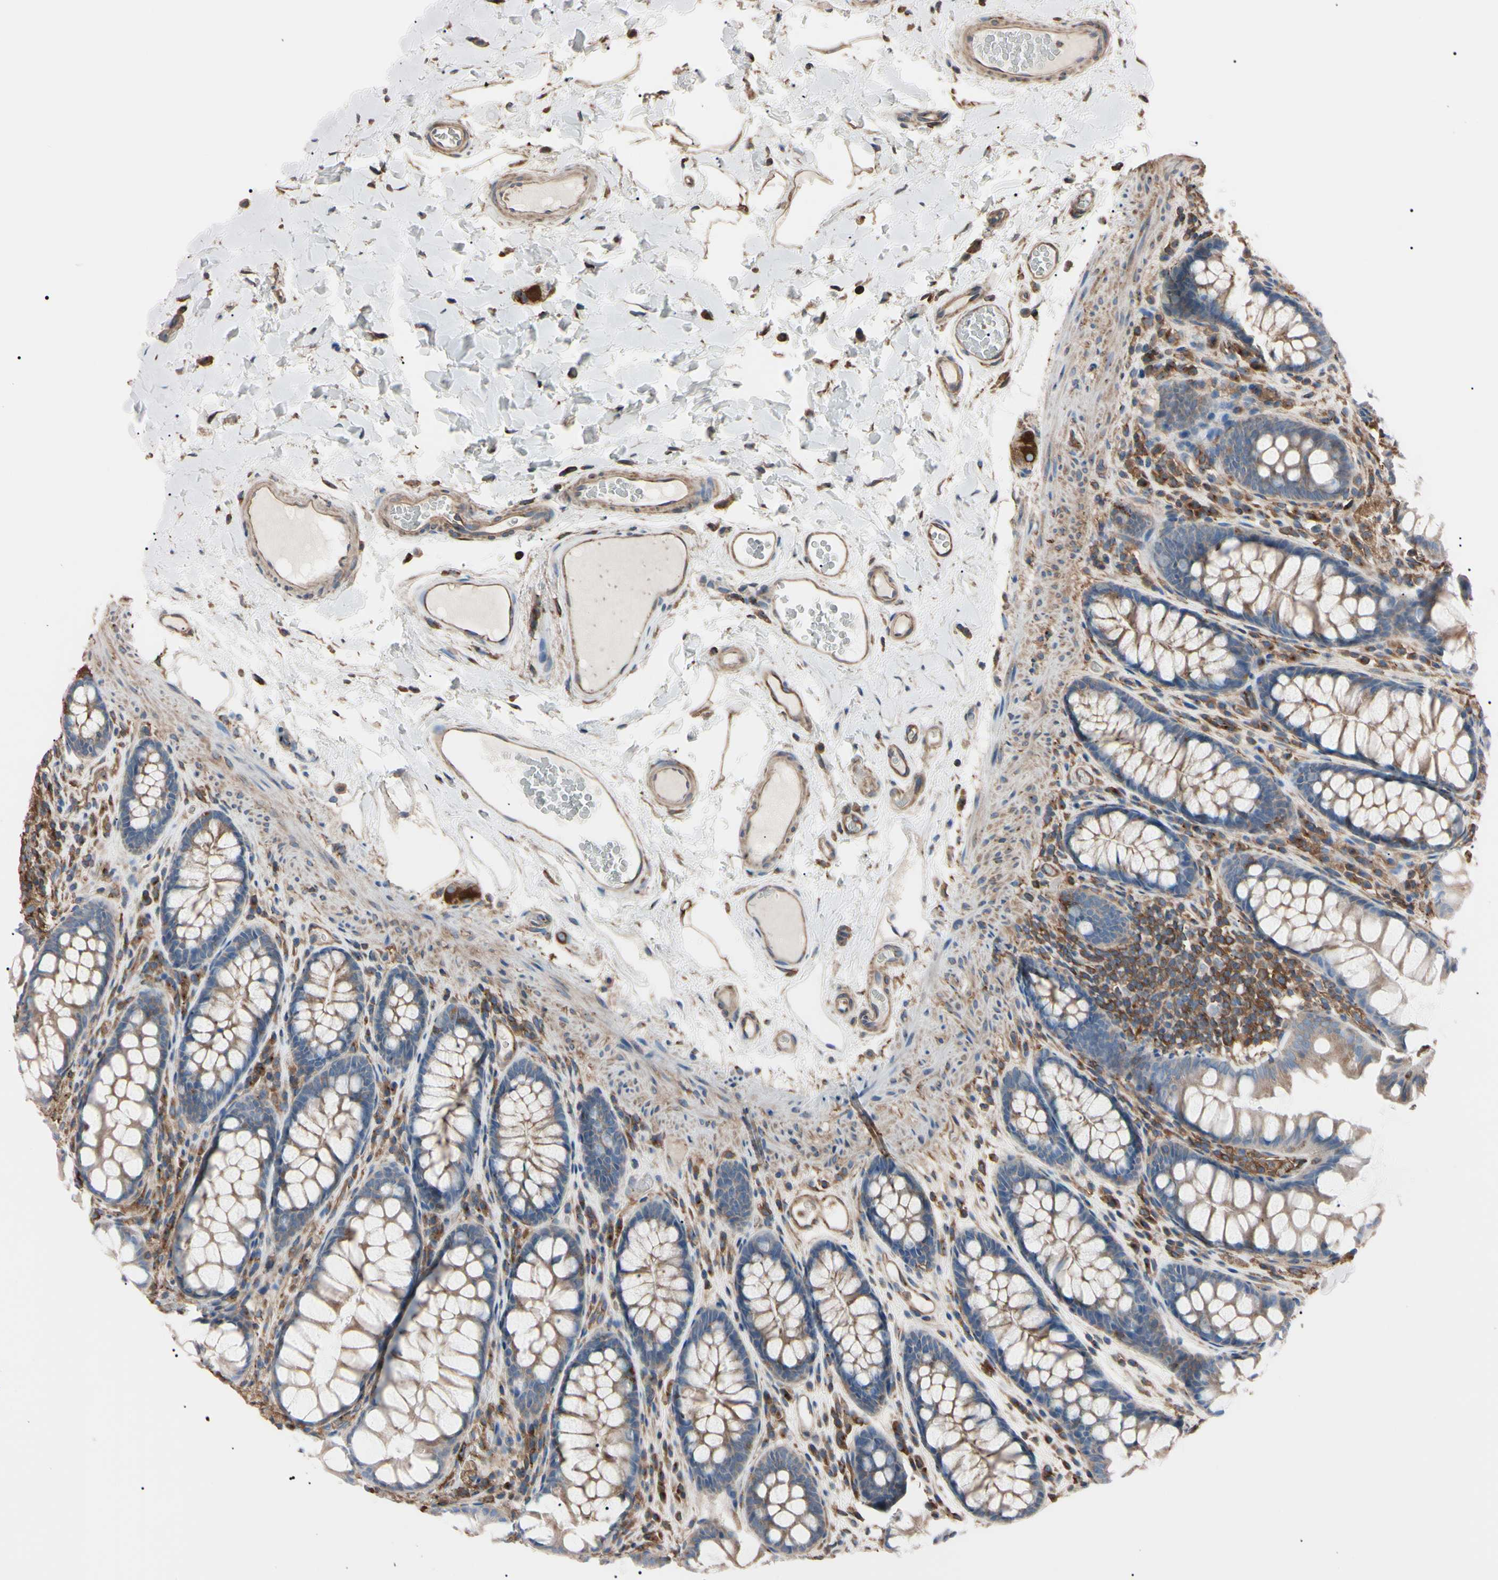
{"staining": {"intensity": "moderate", "quantity": ">75%", "location": "cytoplasmic/membranous"}, "tissue": "colon", "cell_type": "Endothelial cells", "image_type": "normal", "snomed": [{"axis": "morphology", "description": "Normal tissue, NOS"}, {"axis": "topography", "description": "Colon"}], "caption": "This histopathology image shows immunohistochemistry staining of benign colon, with medium moderate cytoplasmic/membranous staining in about >75% of endothelial cells.", "gene": "PRKACA", "patient": {"sex": "female", "age": 55}}